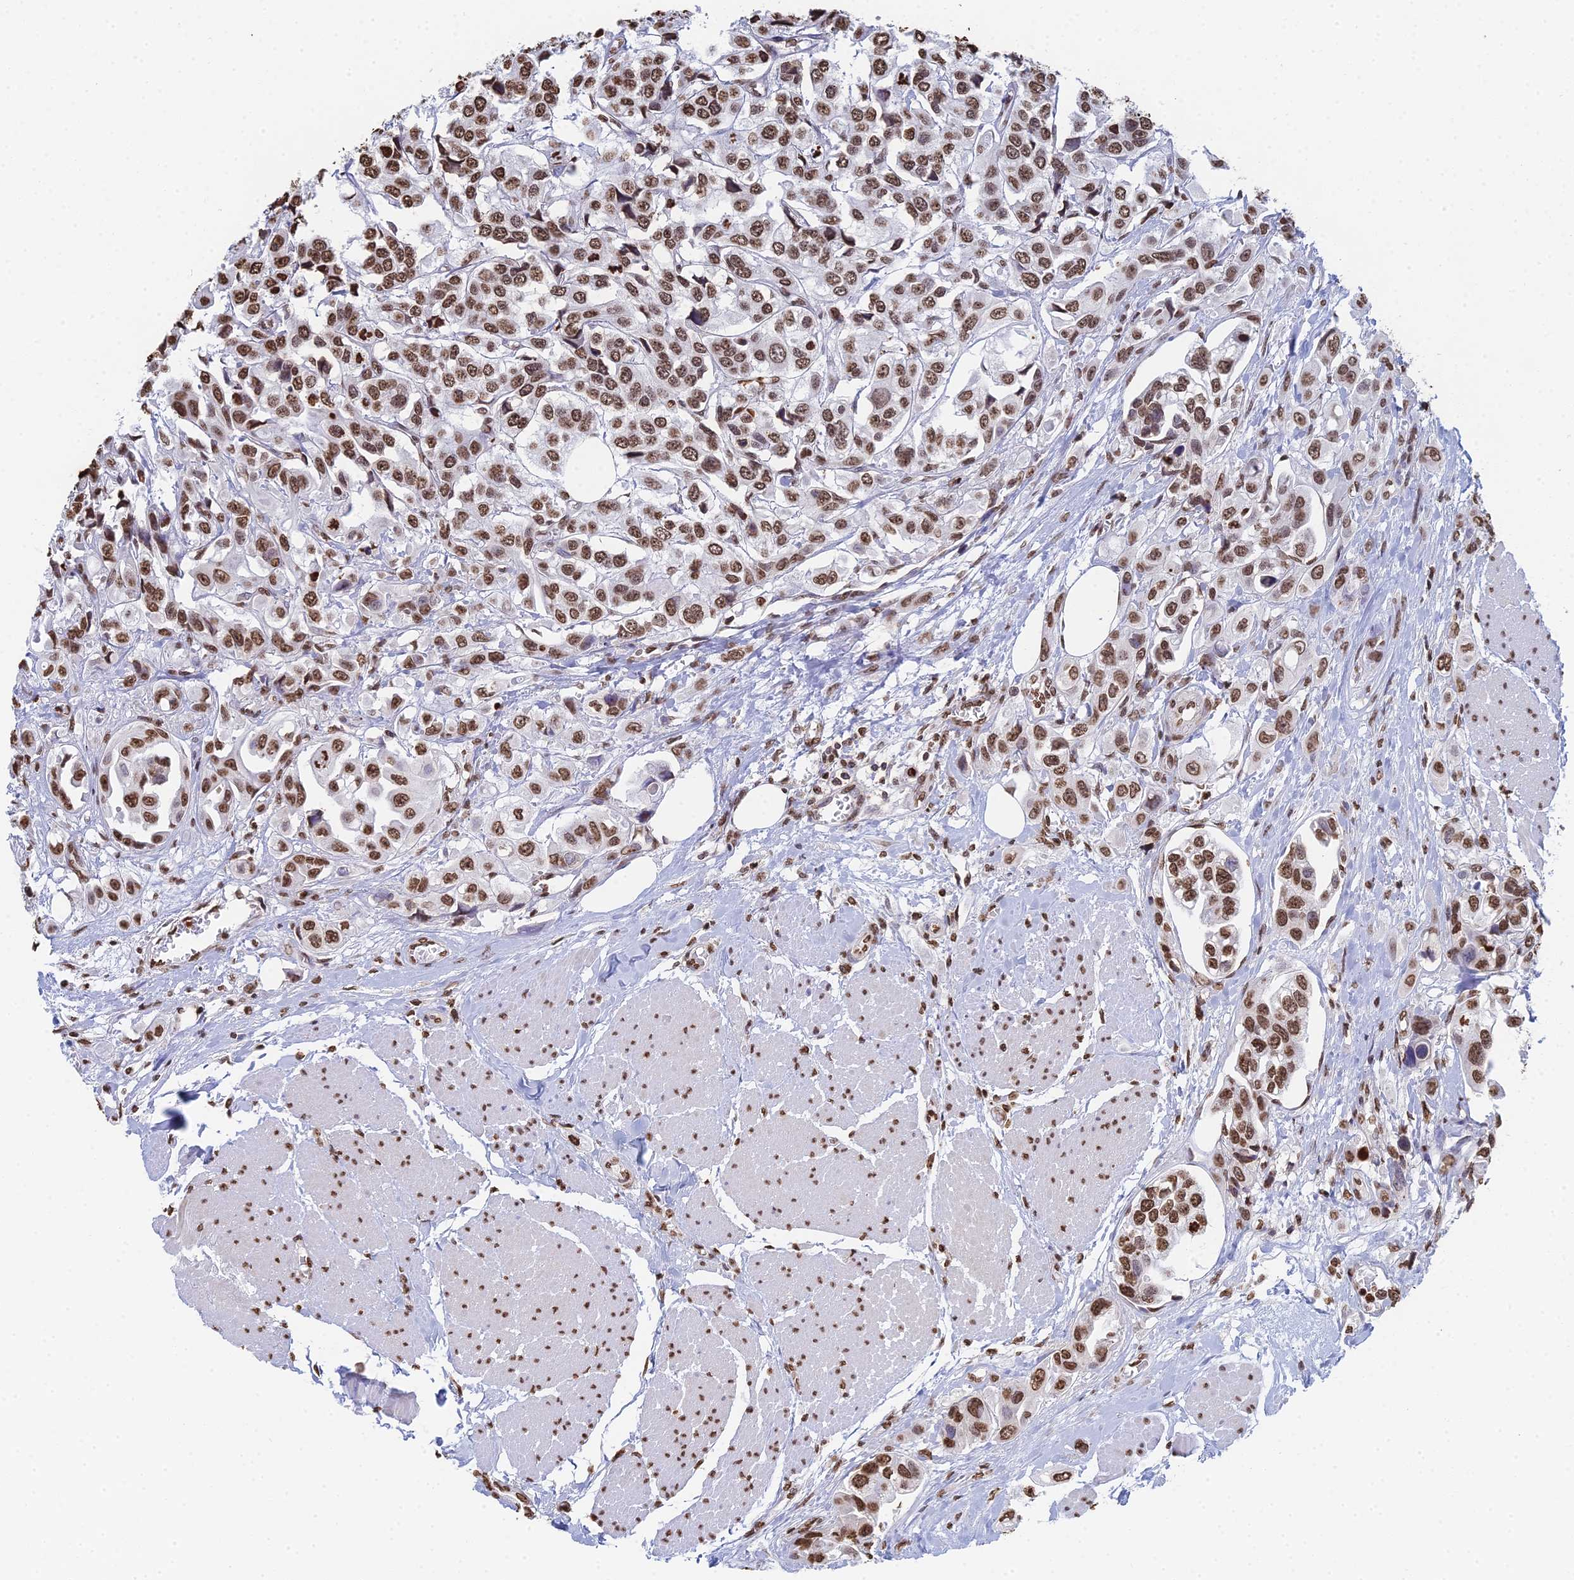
{"staining": {"intensity": "strong", "quantity": ">75%", "location": "nuclear"}, "tissue": "urothelial cancer", "cell_type": "Tumor cells", "image_type": "cancer", "snomed": [{"axis": "morphology", "description": "Urothelial carcinoma, High grade"}, {"axis": "topography", "description": "Urinary bladder"}], "caption": "An image showing strong nuclear staining in approximately >75% of tumor cells in urothelial cancer, as visualized by brown immunohistochemical staining.", "gene": "GBP3", "patient": {"sex": "male", "age": 67}}